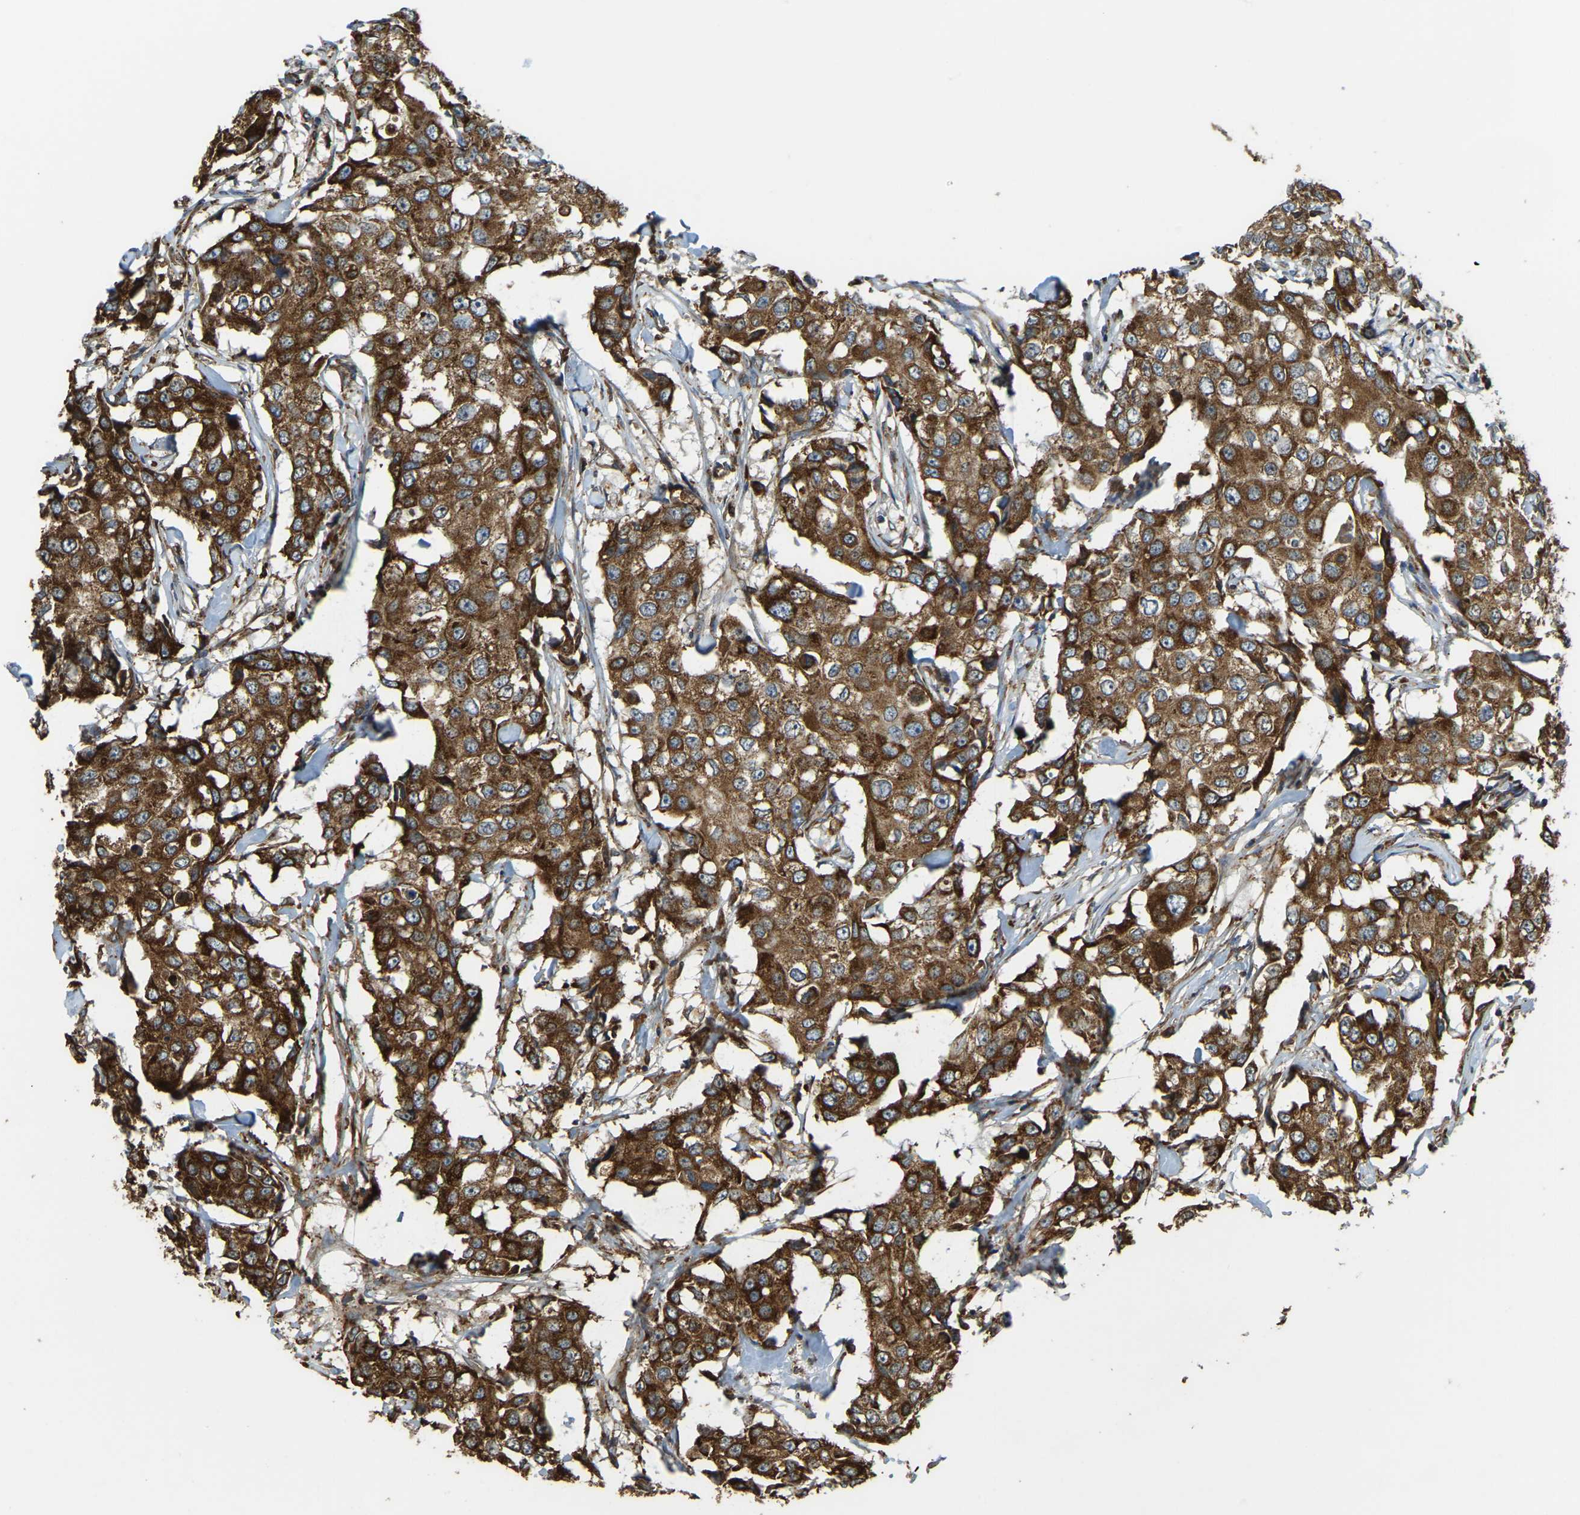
{"staining": {"intensity": "strong", "quantity": ">75%", "location": "cytoplasmic/membranous"}, "tissue": "breast cancer", "cell_type": "Tumor cells", "image_type": "cancer", "snomed": [{"axis": "morphology", "description": "Duct carcinoma"}, {"axis": "topography", "description": "Breast"}], "caption": "Immunohistochemistry (IHC) (DAB (3,3'-diaminobenzidine)) staining of intraductal carcinoma (breast) demonstrates strong cytoplasmic/membranous protein staining in approximately >75% of tumor cells.", "gene": "RNF115", "patient": {"sex": "female", "age": 27}}